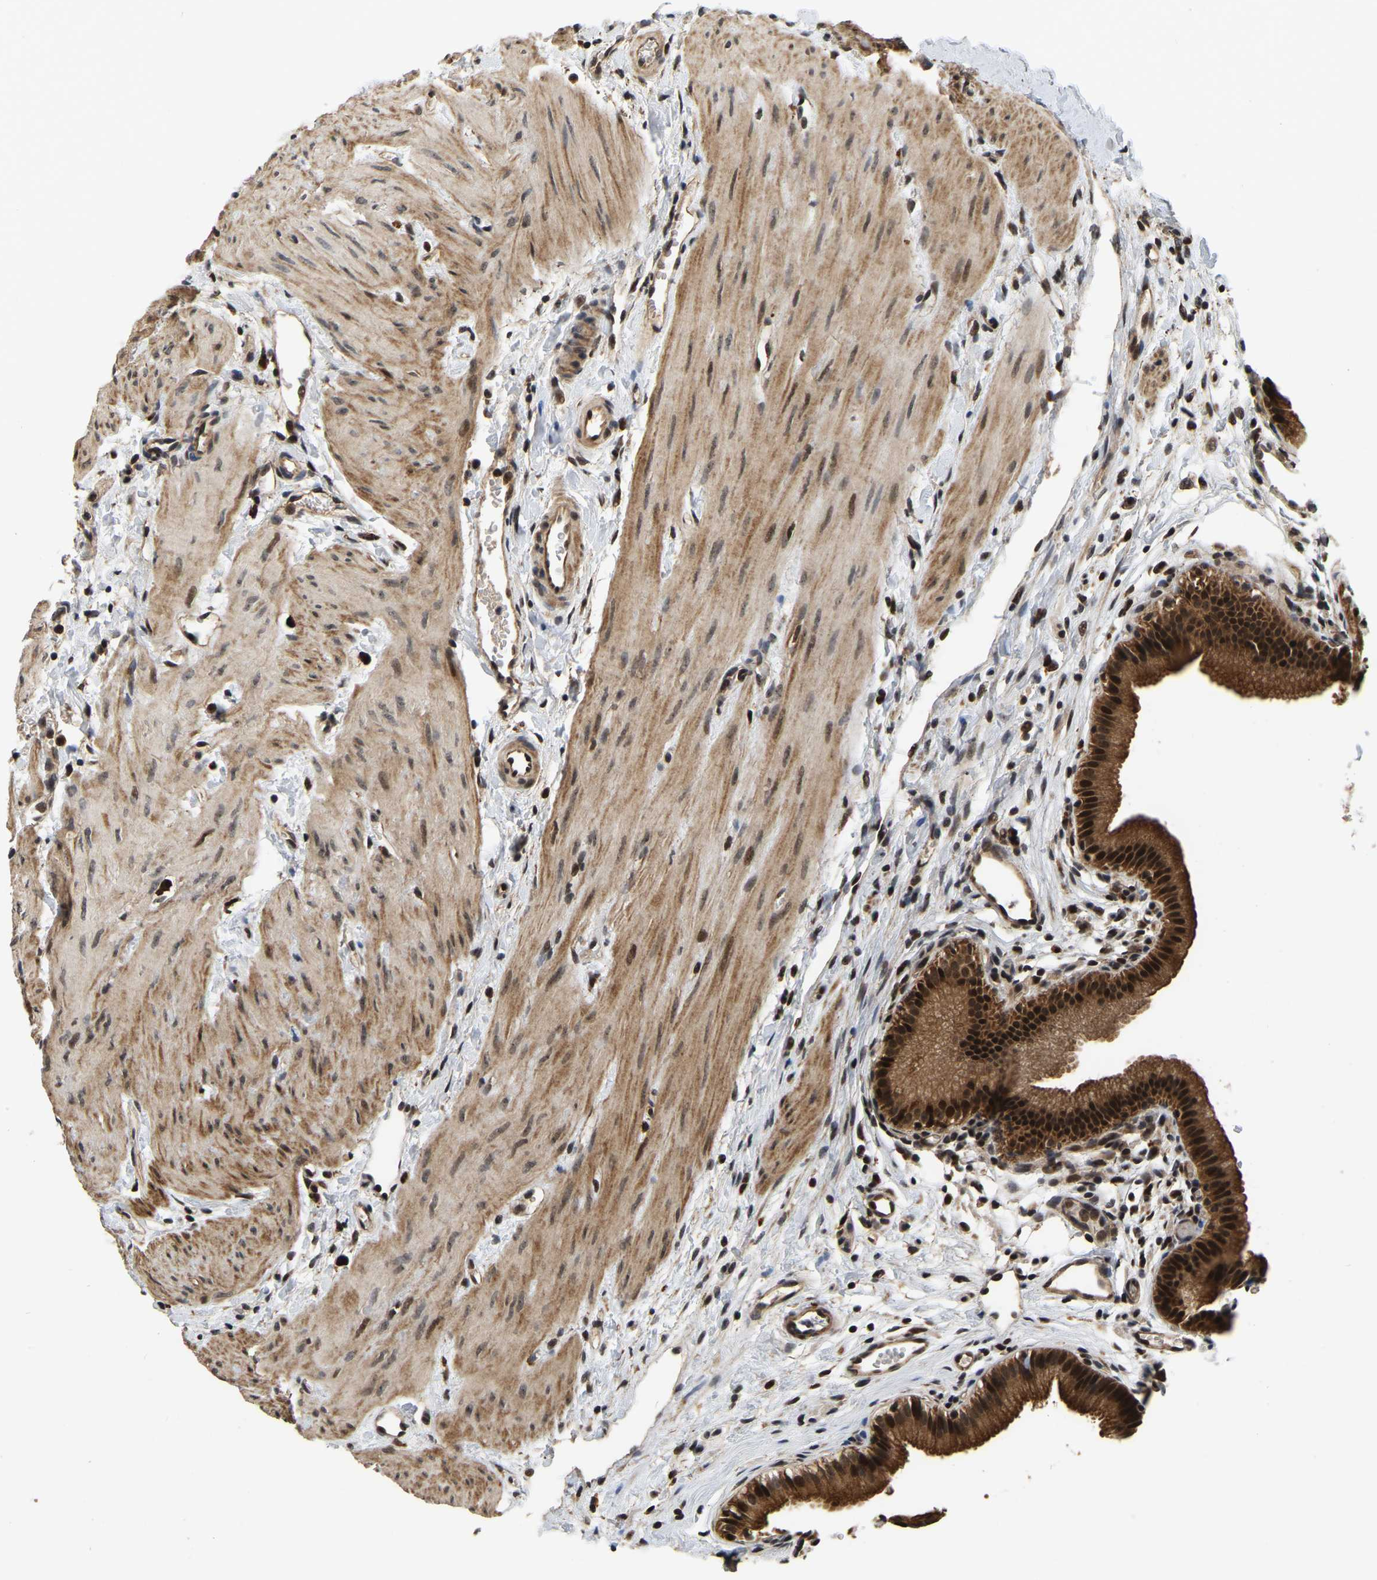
{"staining": {"intensity": "strong", "quantity": ">75%", "location": "cytoplasmic/membranous,nuclear"}, "tissue": "gallbladder", "cell_type": "Glandular cells", "image_type": "normal", "snomed": [{"axis": "morphology", "description": "Normal tissue, NOS"}, {"axis": "topography", "description": "Gallbladder"}], "caption": "Strong cytoplasmic/membranous,nuclear expression is present in approximately >75% of glandular cells in normal gallbladder. Nuclei are stained in blue.", "gene": "CIAO1", "patient": {"sex": "female", "age": 26}}